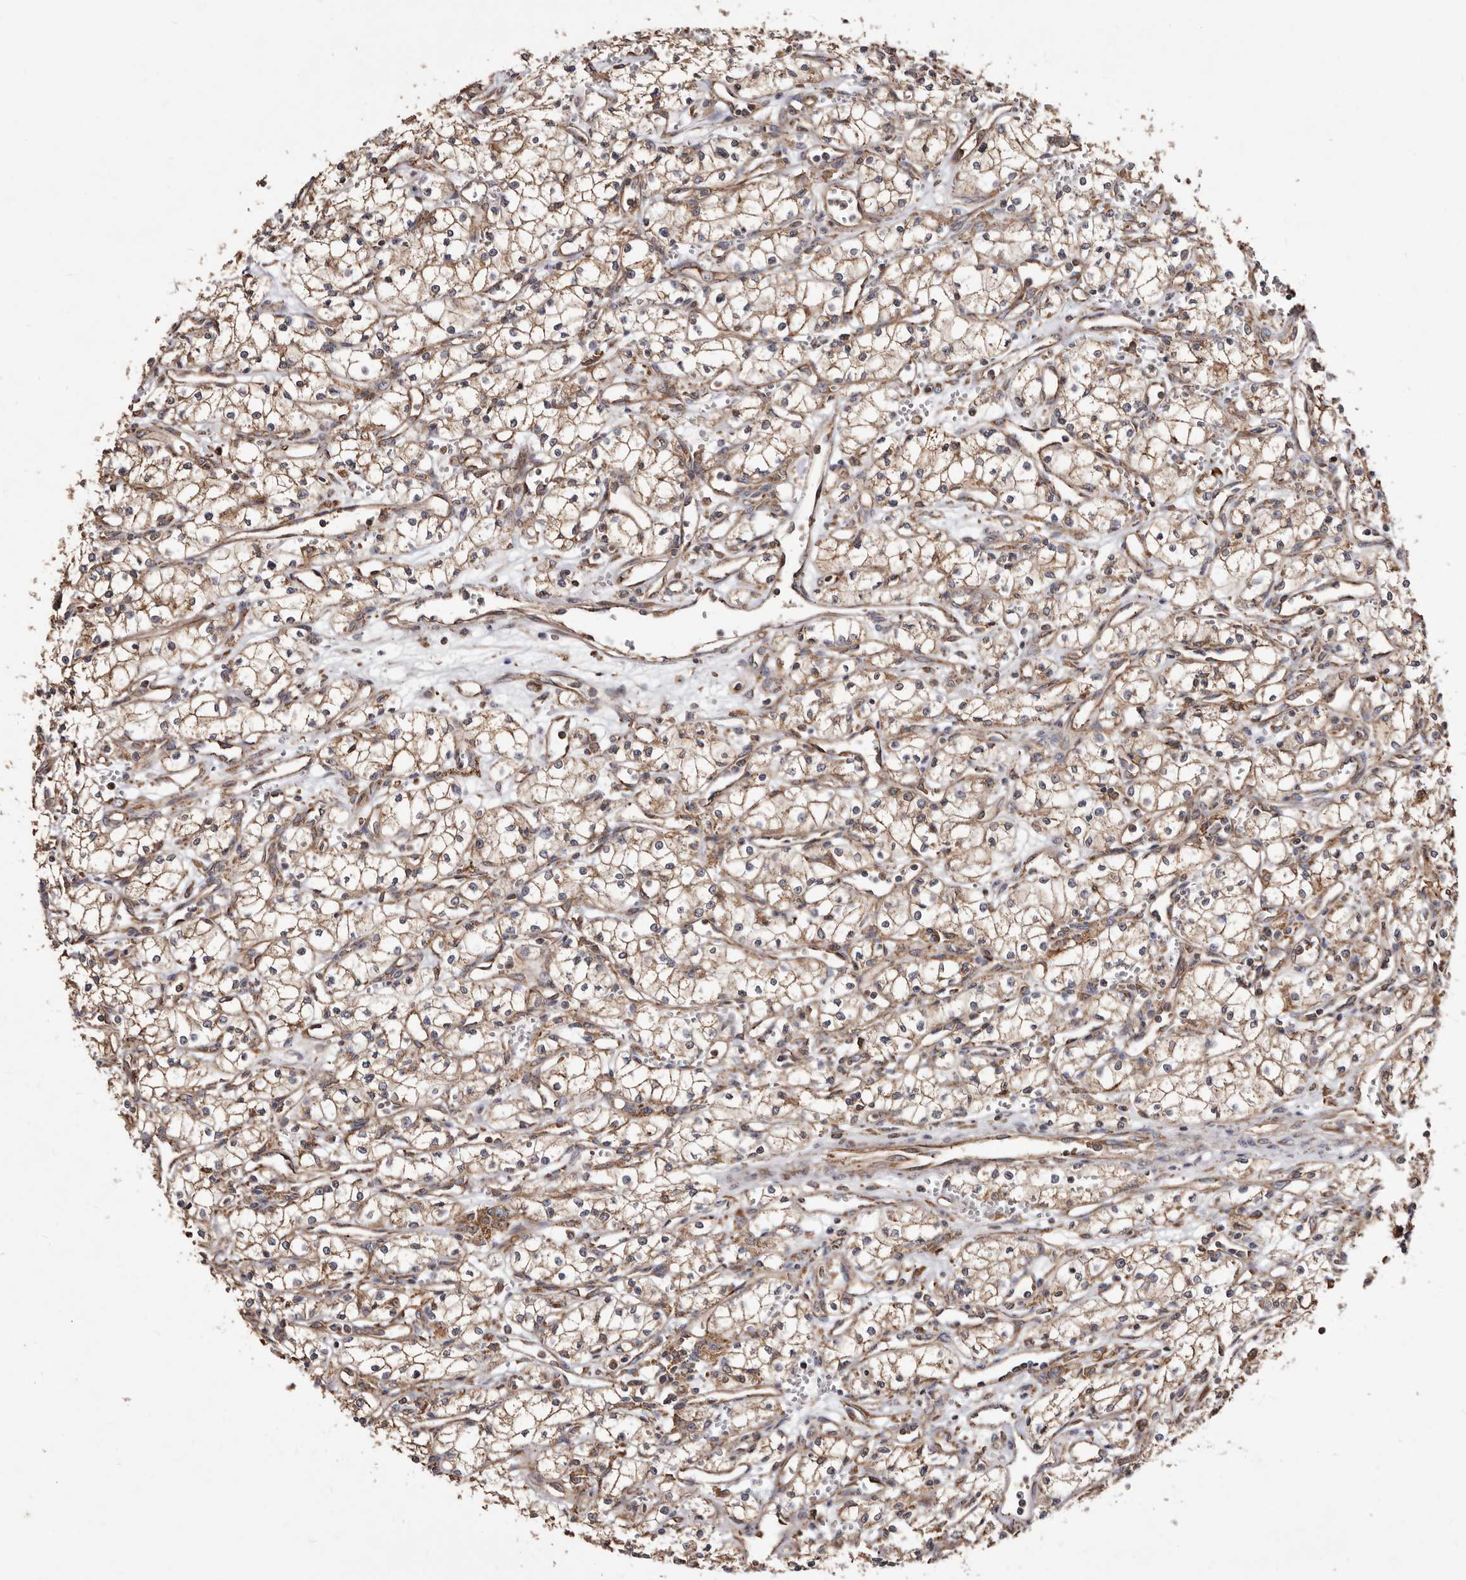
{"staining": {"intensity": "moderate", "quantity": ">75%", "location": "cytoplasmic/membranous"}, "tissue": "renal cancer", "cell_type": "Tumor cells", "image_type": "cancer", "snomed": [{"axis": "morphology", "description": "Adenocarcinoma, NOS"}, {"axis": "topography", "description": "Kidney"}], "caption": "Protein expression analysis of human renal cancer (adenocarcinoma) reveals moderate cytoplasmic/membranous staining in approximately >75% of tumor cells.", "gene": "STEAP2", "patient": {"sex": "male", "age": 59}}